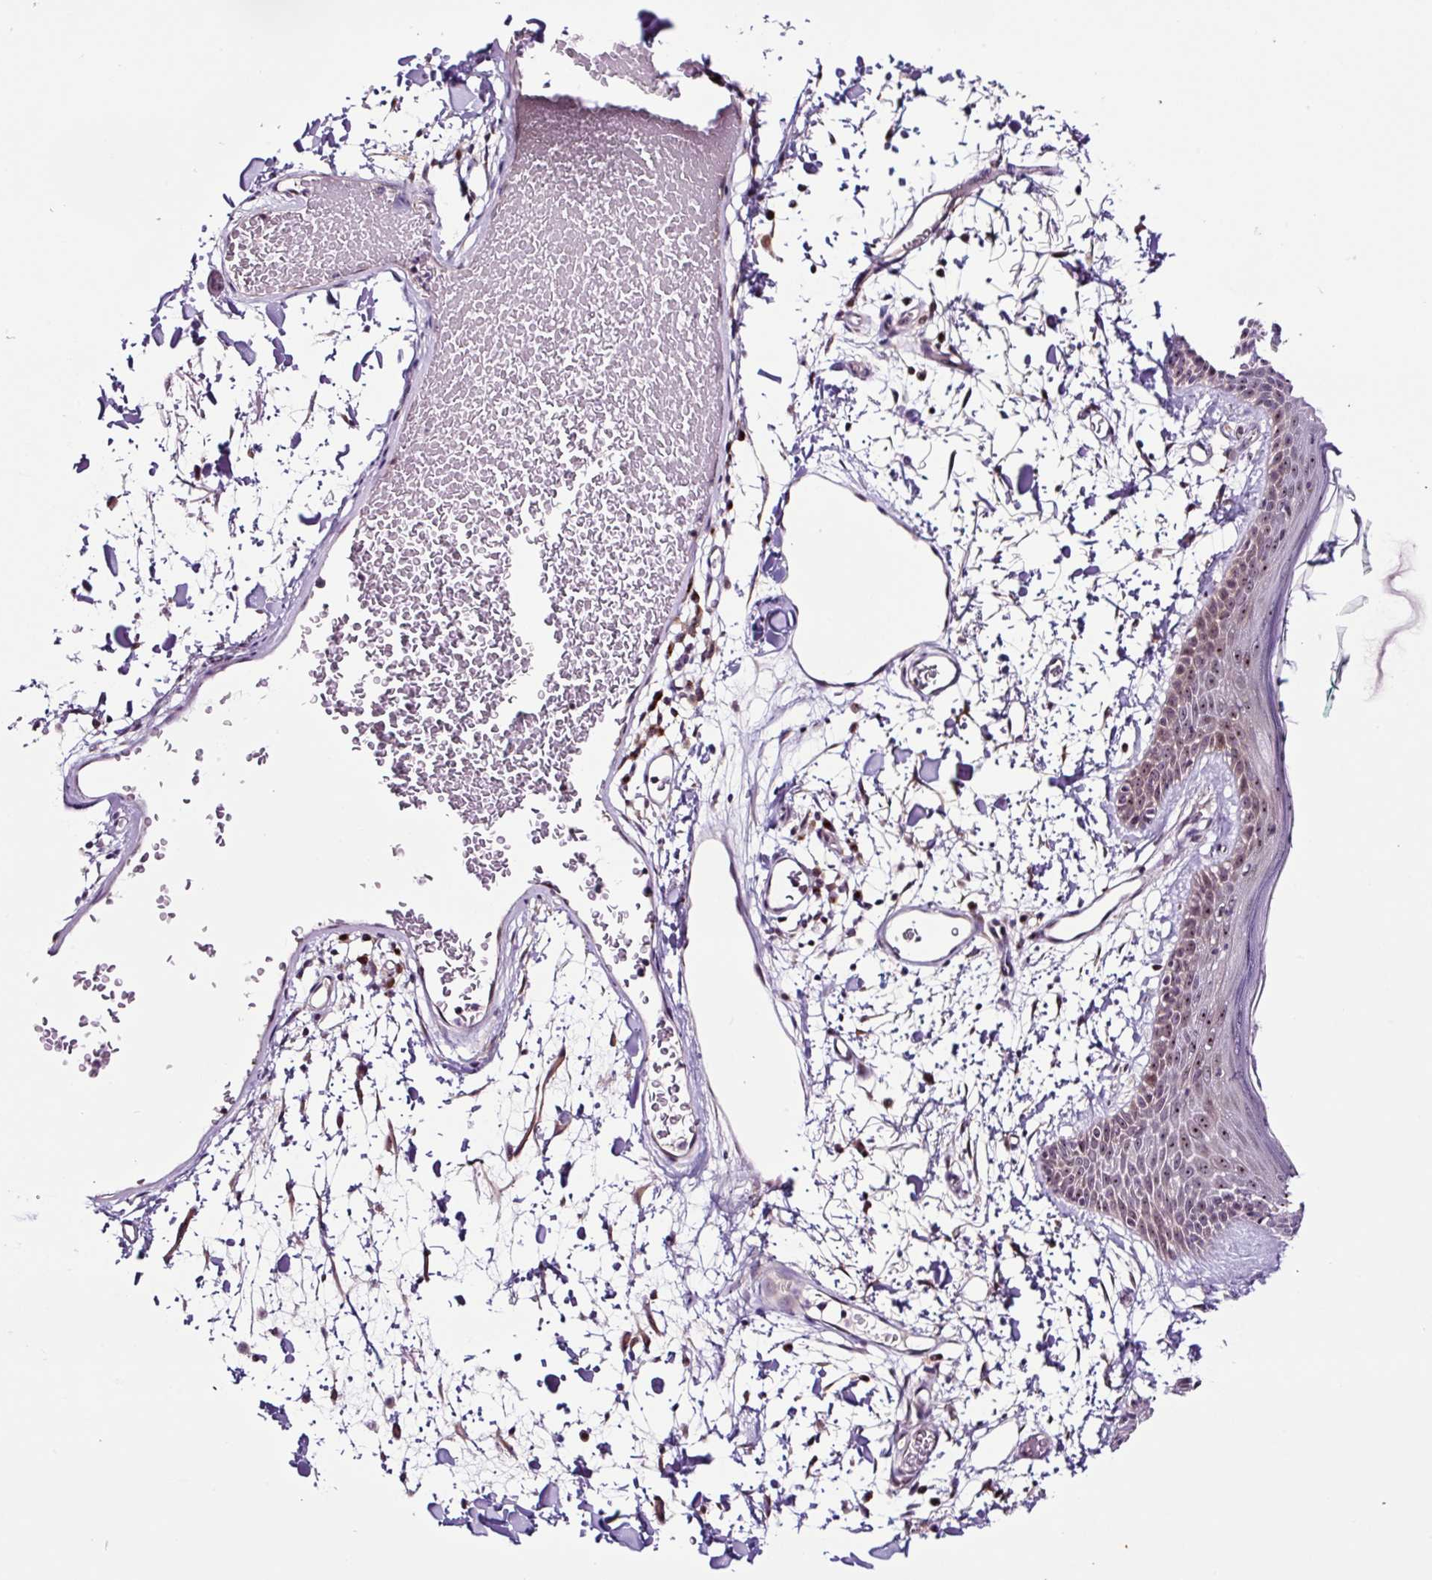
{"staining": {"intensity": "weak", "quantity": ">75%", "location": "cytoplasmic/membranous,nuclear"}, "tissue": "skin", "cell_type": "Fibroblasts", "image_type": "normal", "snomed": [{"axis": "morphology", "description": "Normal tissue, NOS"}, {"axis": "topography", "description": "Skin"}], "caption": "IHC micrograph of benign skin: skin stained using immunohistochemistry exhibits low levels of weak protein expression localized specifically in the cytoplasmic/membranous,nuclear of fibroblasts, appearing as a cytoplasmic/membranous,nuclear brown color.", "gene": "NOM1", "patient": {"sex": "male", "age": 79}}